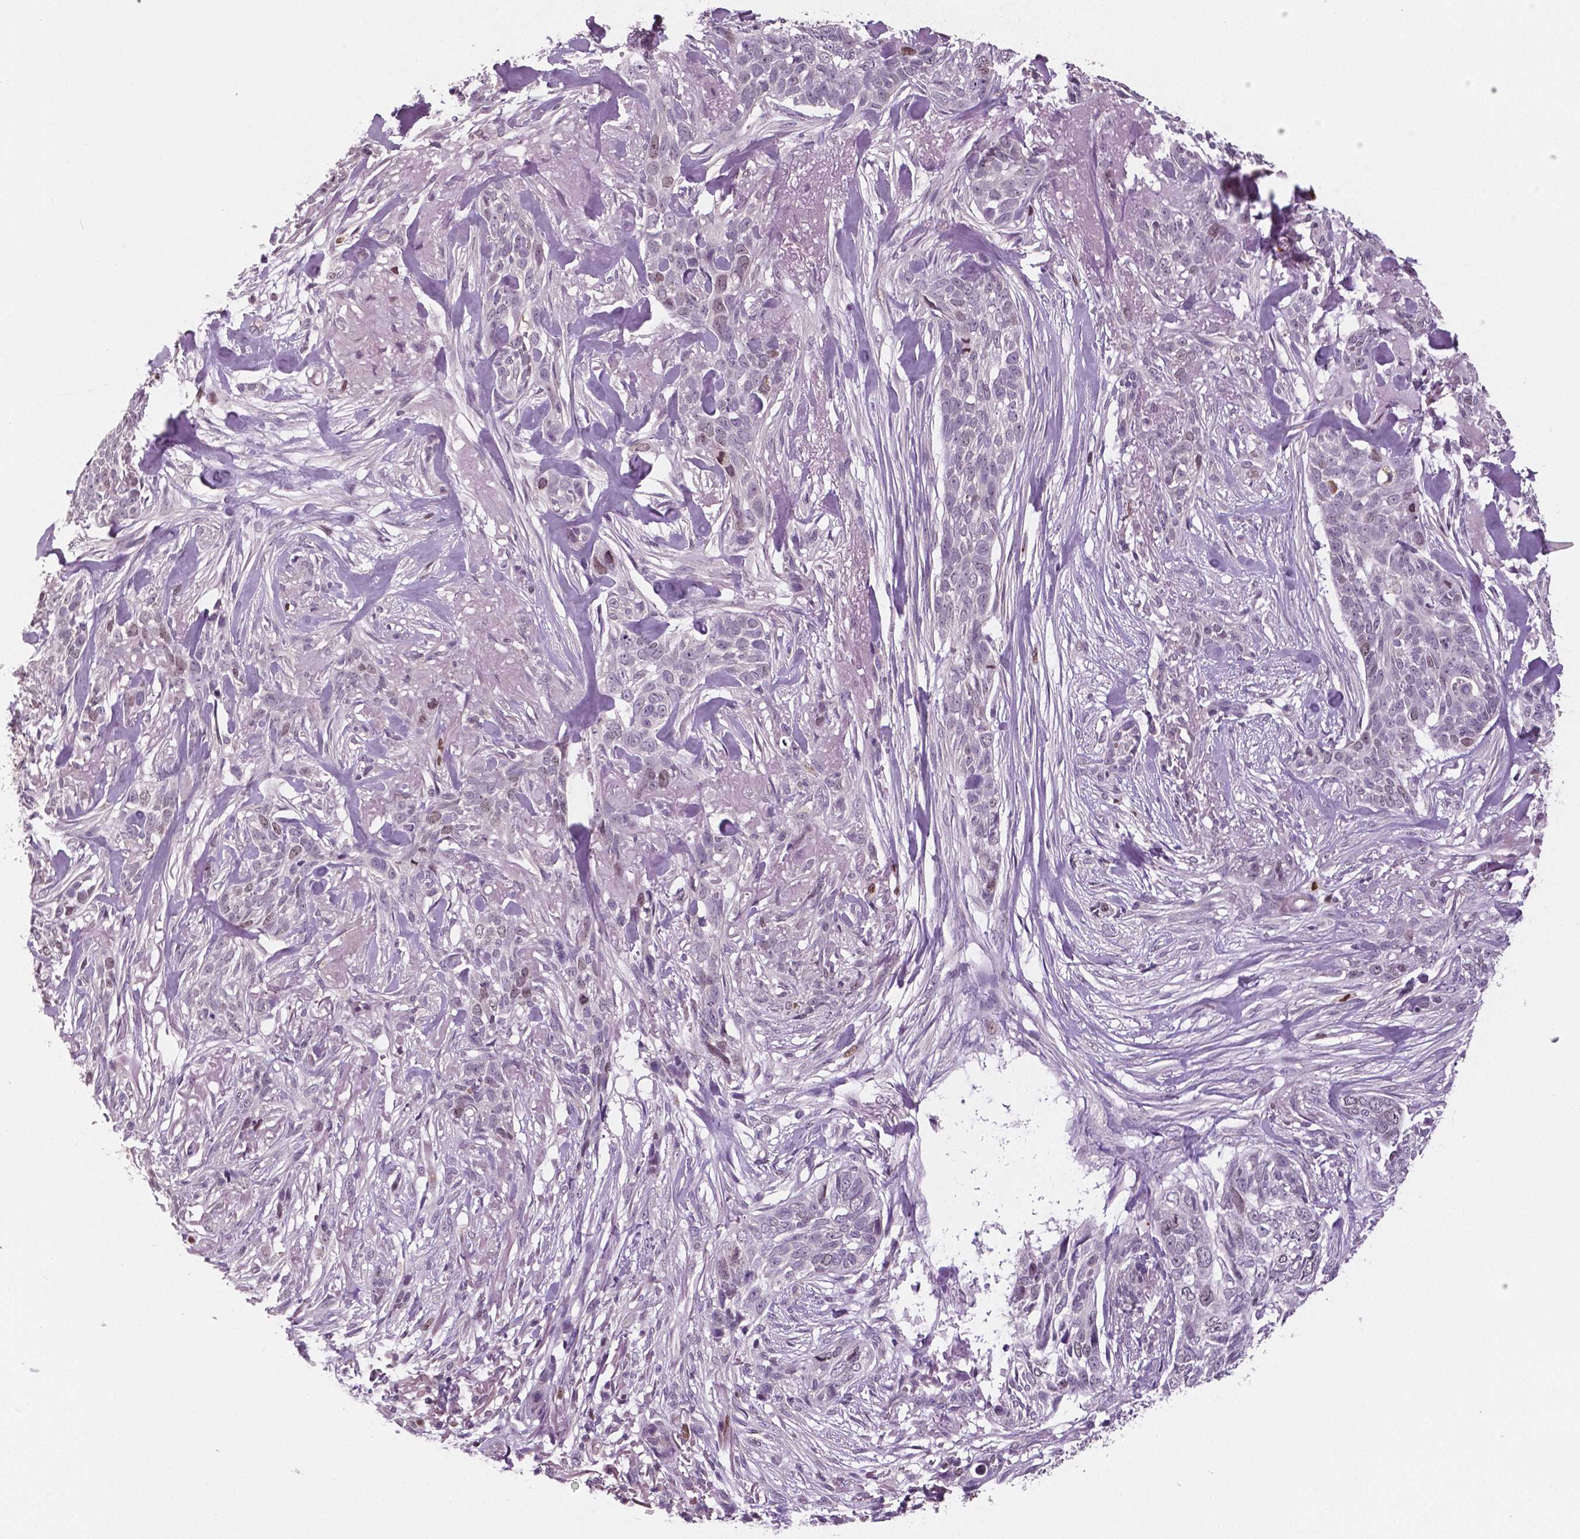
{"staining": {"intensity": "weak", "quantity": "<25%", "location": "nuclear"}, "tissue": "skin cancer", "cell_type": "Tumor cells", "image_type": "cancer", "snomed": [{"axis": "morphology", "description": "Basal cell carcinoma"}, {"axis": "topography", "description": "Skin"}], "caption": "A high-resolution photomicrograph shows immunohistochemistry staining of skin basal cell carcinoma, which reveals no significant expression in tumor cells. Brightfield microscopy of IHC stained with DAB (3,3'-diaminobenzidine) (brown) and hematoxylin (blue), captured at high magnification.", "gene": "MKI67", "patient": {"sex": "male", "age": 74}}